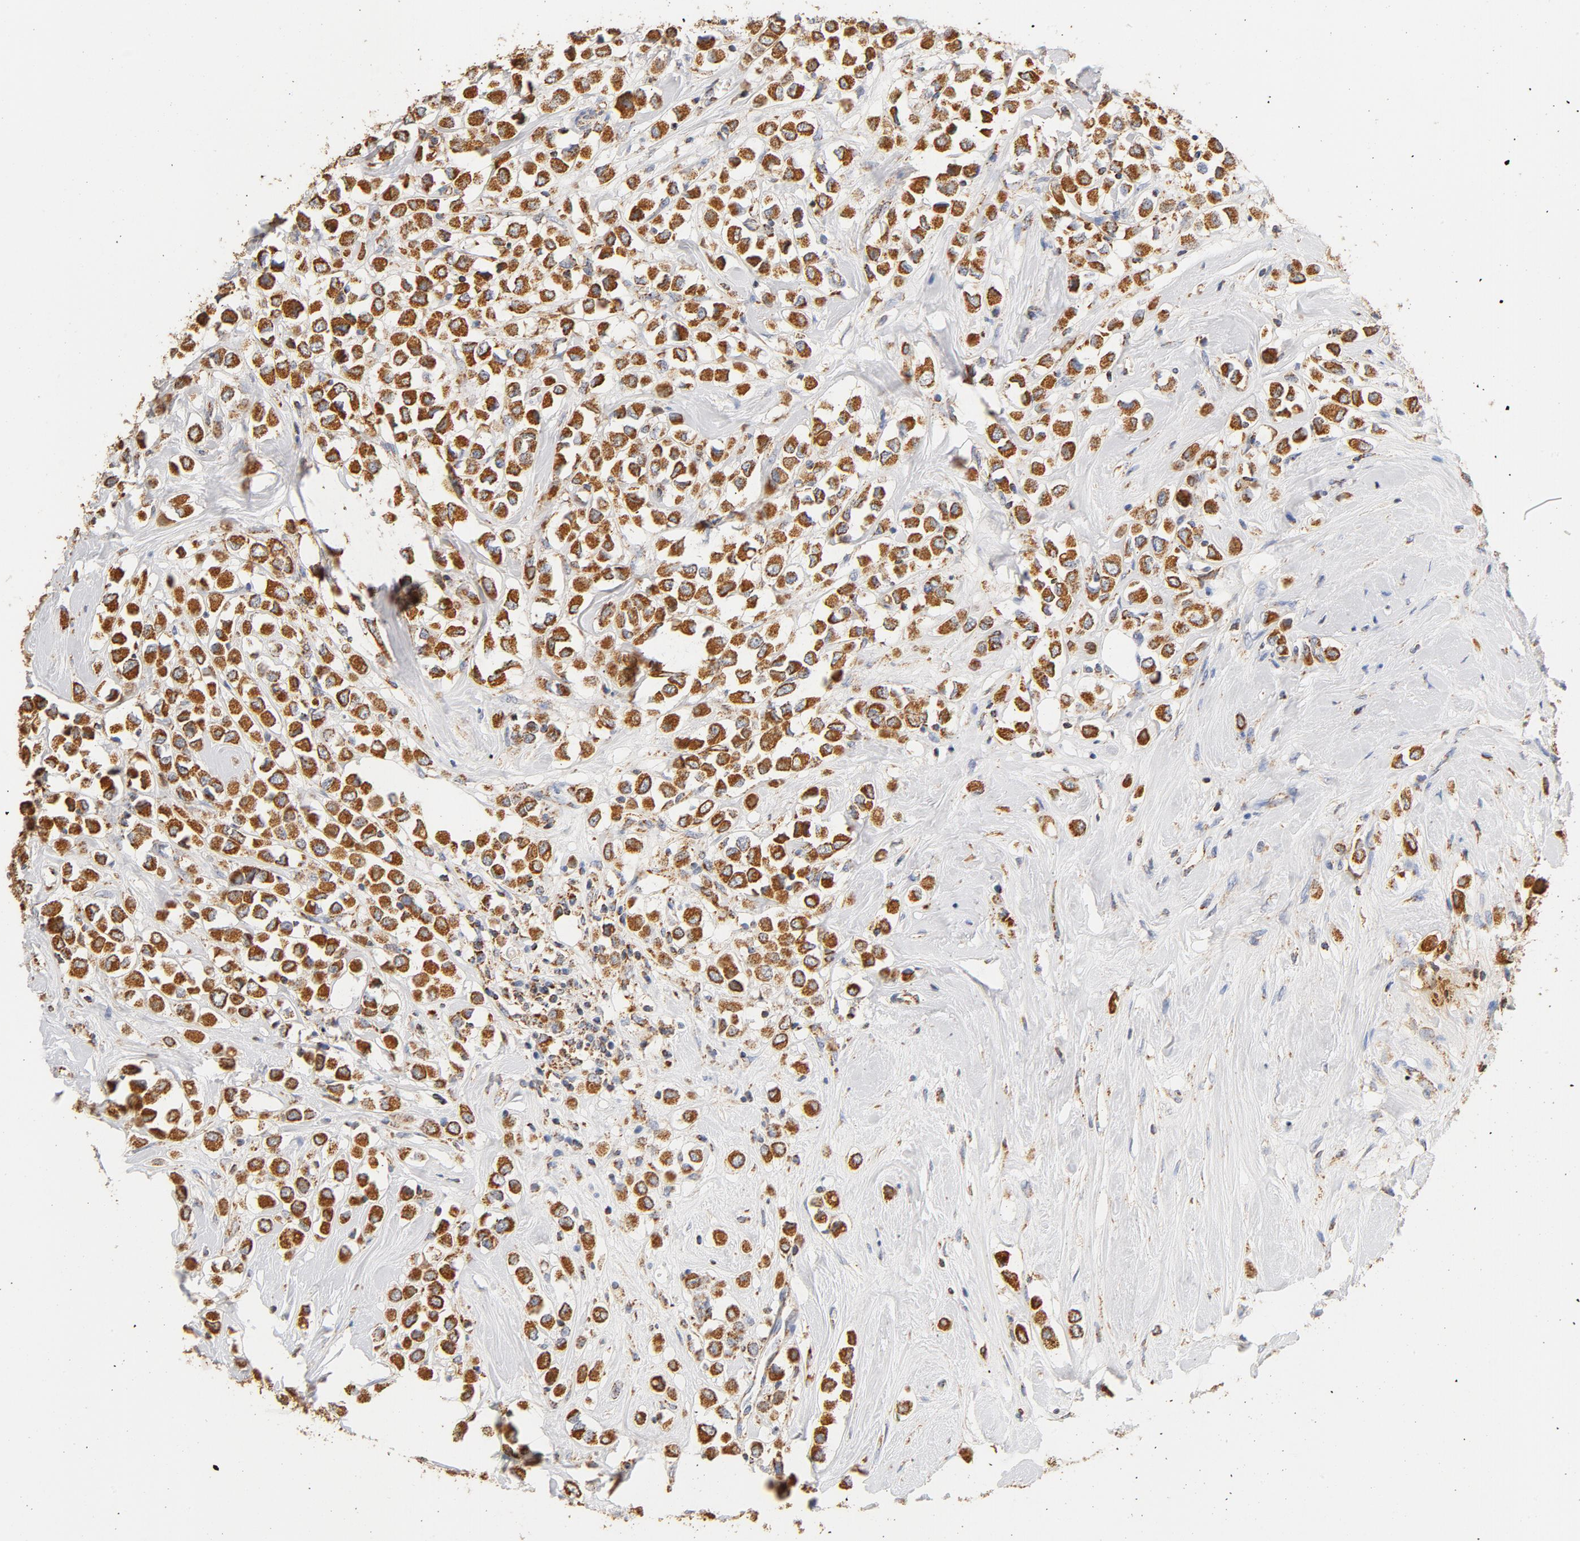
{"staining": {"intensity": "strong", "quantity": ">75%", "location": "cytoplasmic/membranous"}, "tissue": "breast cancer", "cell_type": "Tumor cells", "image_type": "cancer", "snomed": [{"axis": "morphology", "description": "Duct carcinoma"}, {"axis": "topography", "description": "Breast"}], "caption": "Immunohistochemistry of breast intraductal carcinoma reveals high levels of strong cytoplasmic/membranous staining in approximately >75% of tumor cells. Using DAB (brown) and hematoxylin (blue) stains, captured at high magnification using brightfield microscopy.", "gene": "COX4I1", "patient": {"sex": "female", "age": 61}}